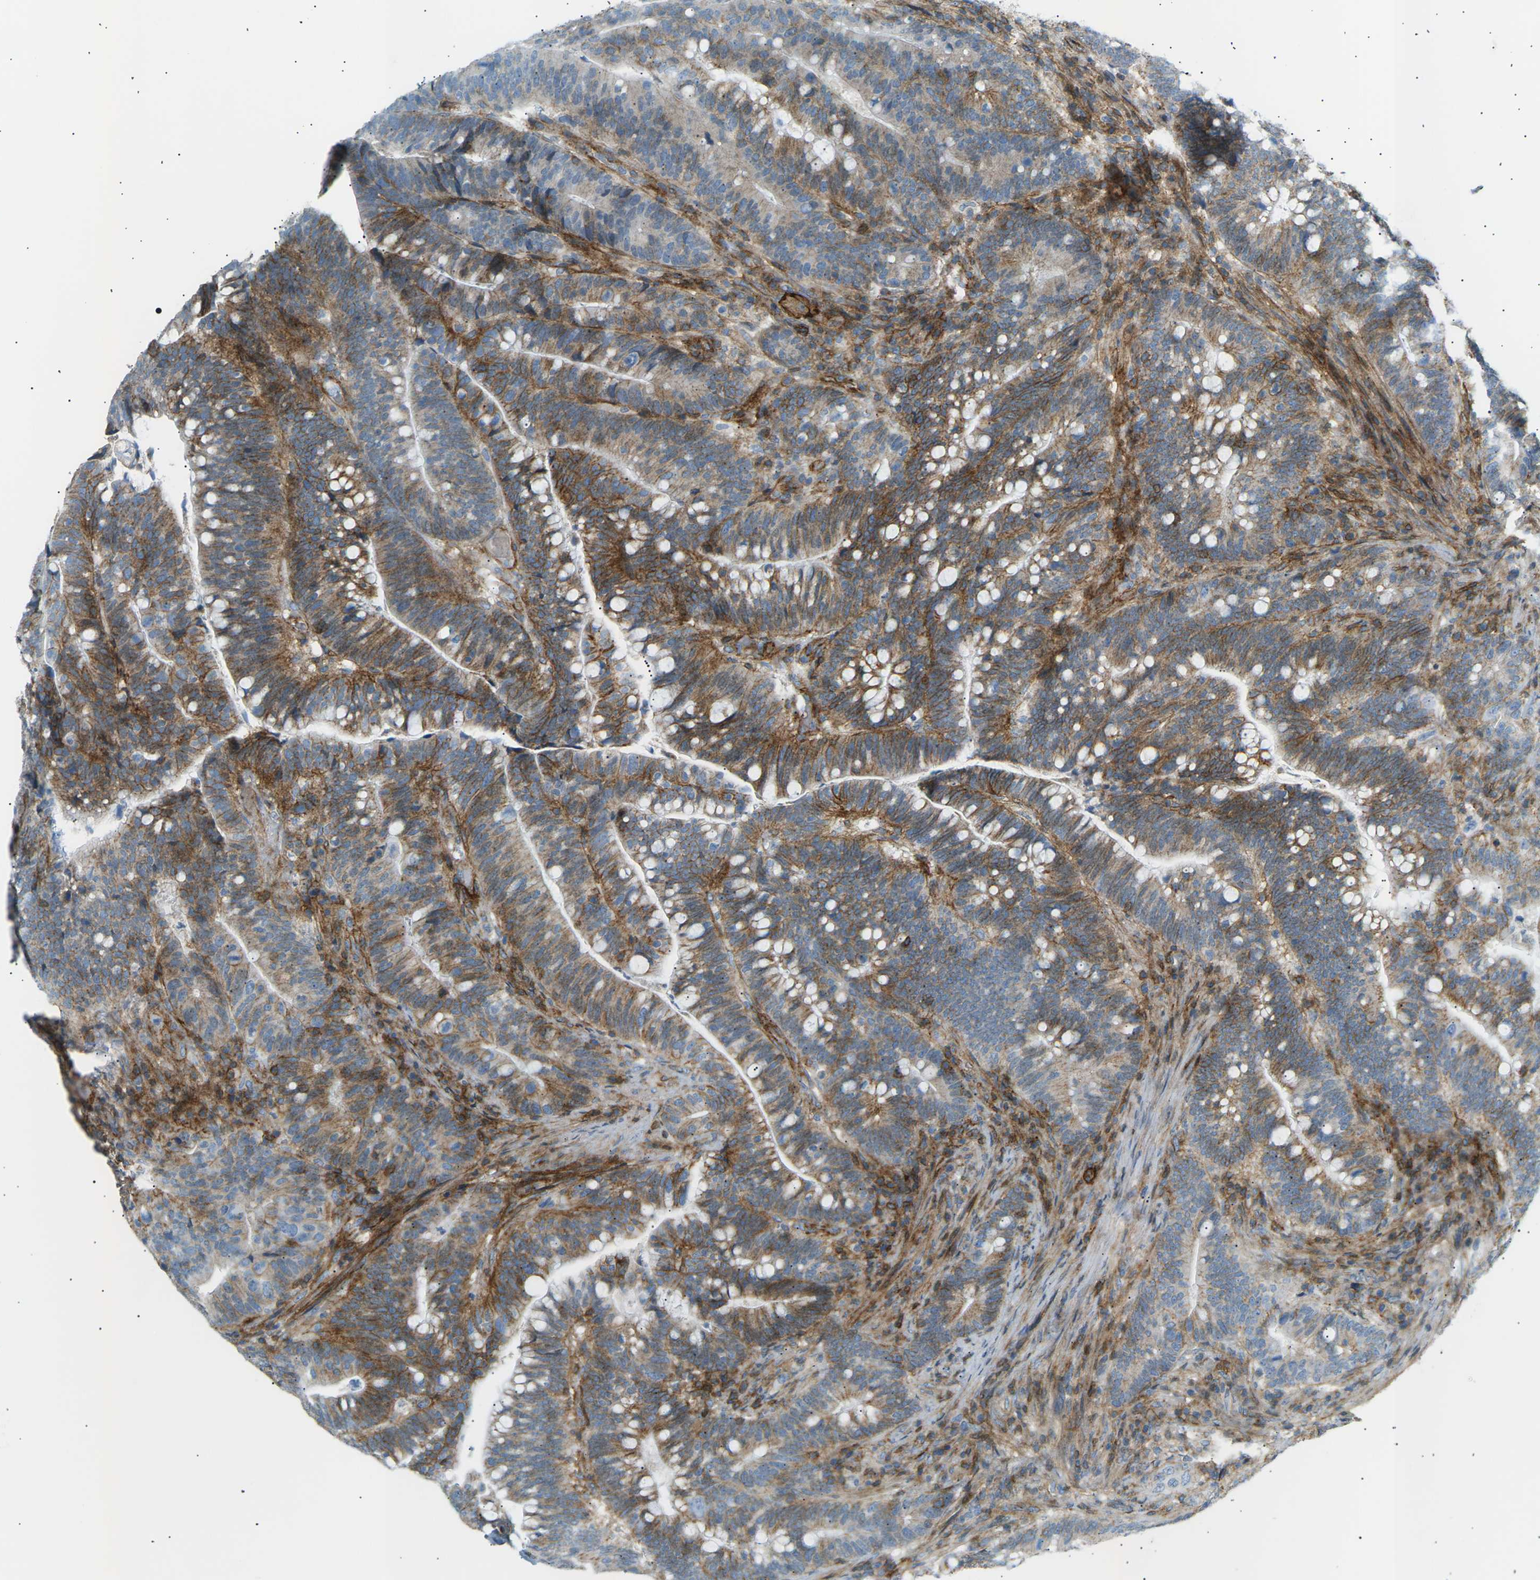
{"staining": {"intensity": "moderate", "quantity": "25%-75%", "location": "cytoplasmic/membranous"}, "tissue": "colorectal cancer", "cell_type": "Tumor cells", "image_type": "cancer", "snomed": [{"axis": "morphology", "description": "Normal tissue, NOS"}, {"axis": "morphology", "description": "Adenocarcinoma, NOS"}, {"axis": "topography", "description": "Colon"}], "caption": "Immunohistochemical staining of human adenocarcinoma (colorectal) reveals medium levels of moderate cytoplasmic/membranous expression in about 25%-75% of tumor cells. Using DAB (brown) and hematoxylin (blue) stains, captured at high magnification using brightfield microscopy.", "gene": "ATP2B4", "patient": {"sex": "female", "age": 66}}